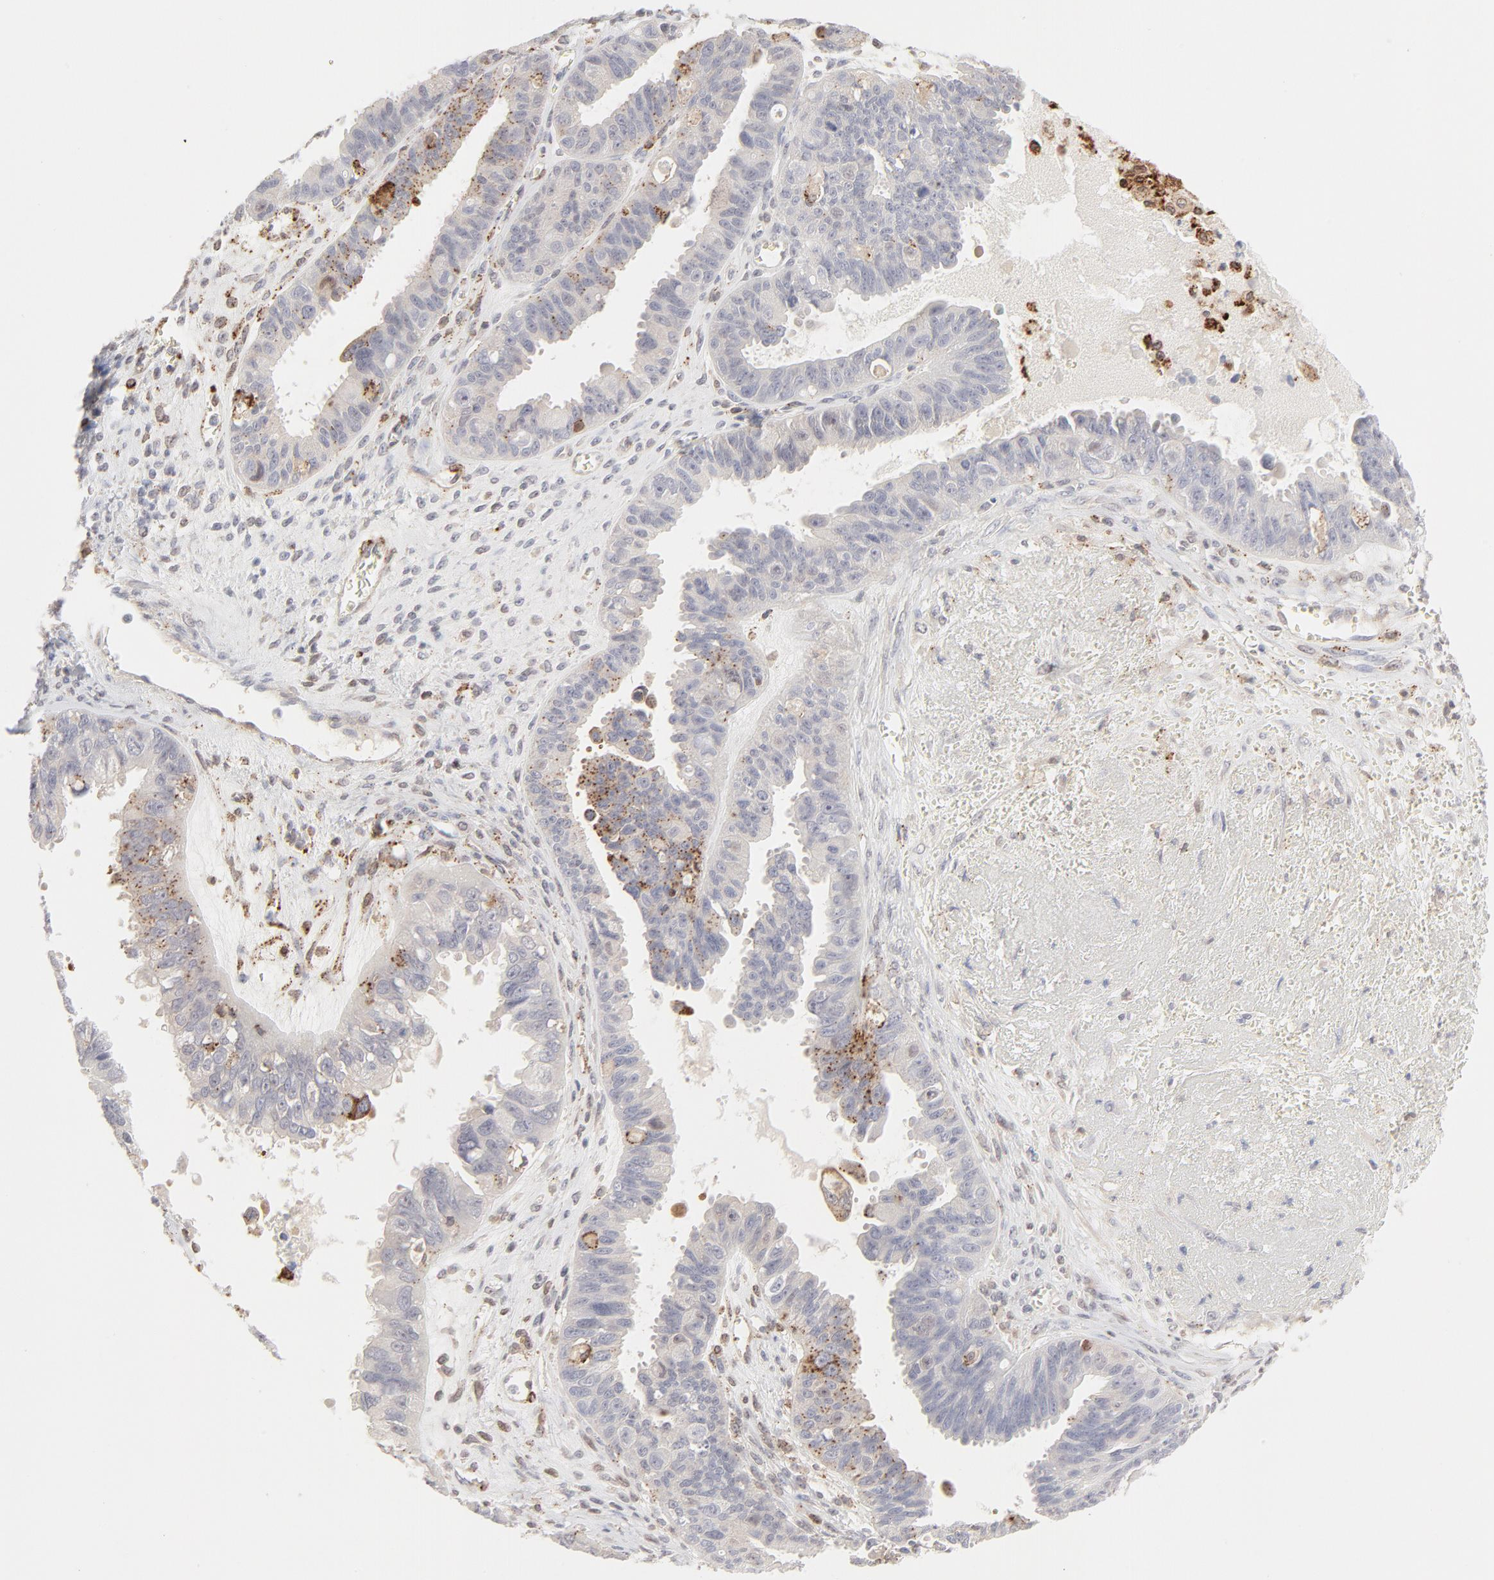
{"staining": {"intensity": "moderate", "quantity": "<25%", "location": "cytoplasmic/membranous"}, "tissue": "ovarian cancer", "cell_type": "Tumor cells", "image_type": "cancer", "snomed": [{"axis": "morphology", "description": "Carcinoma, endometroid"}, {"axis": "topography", "description": "Ovary"}], "caption": "Moderate cytoplasmic/membranous positivity is appreciated in about <25% of tumor cells in ovarian endometroid carcinoma. (Stains: DAB (3,3'-diaminobenzidine) in brown, nuclei in blue, Microscopy: brightfield microscopy at high magnification).", "gene": "CDK6", "patient": {"sex": "female", "age": 85}}